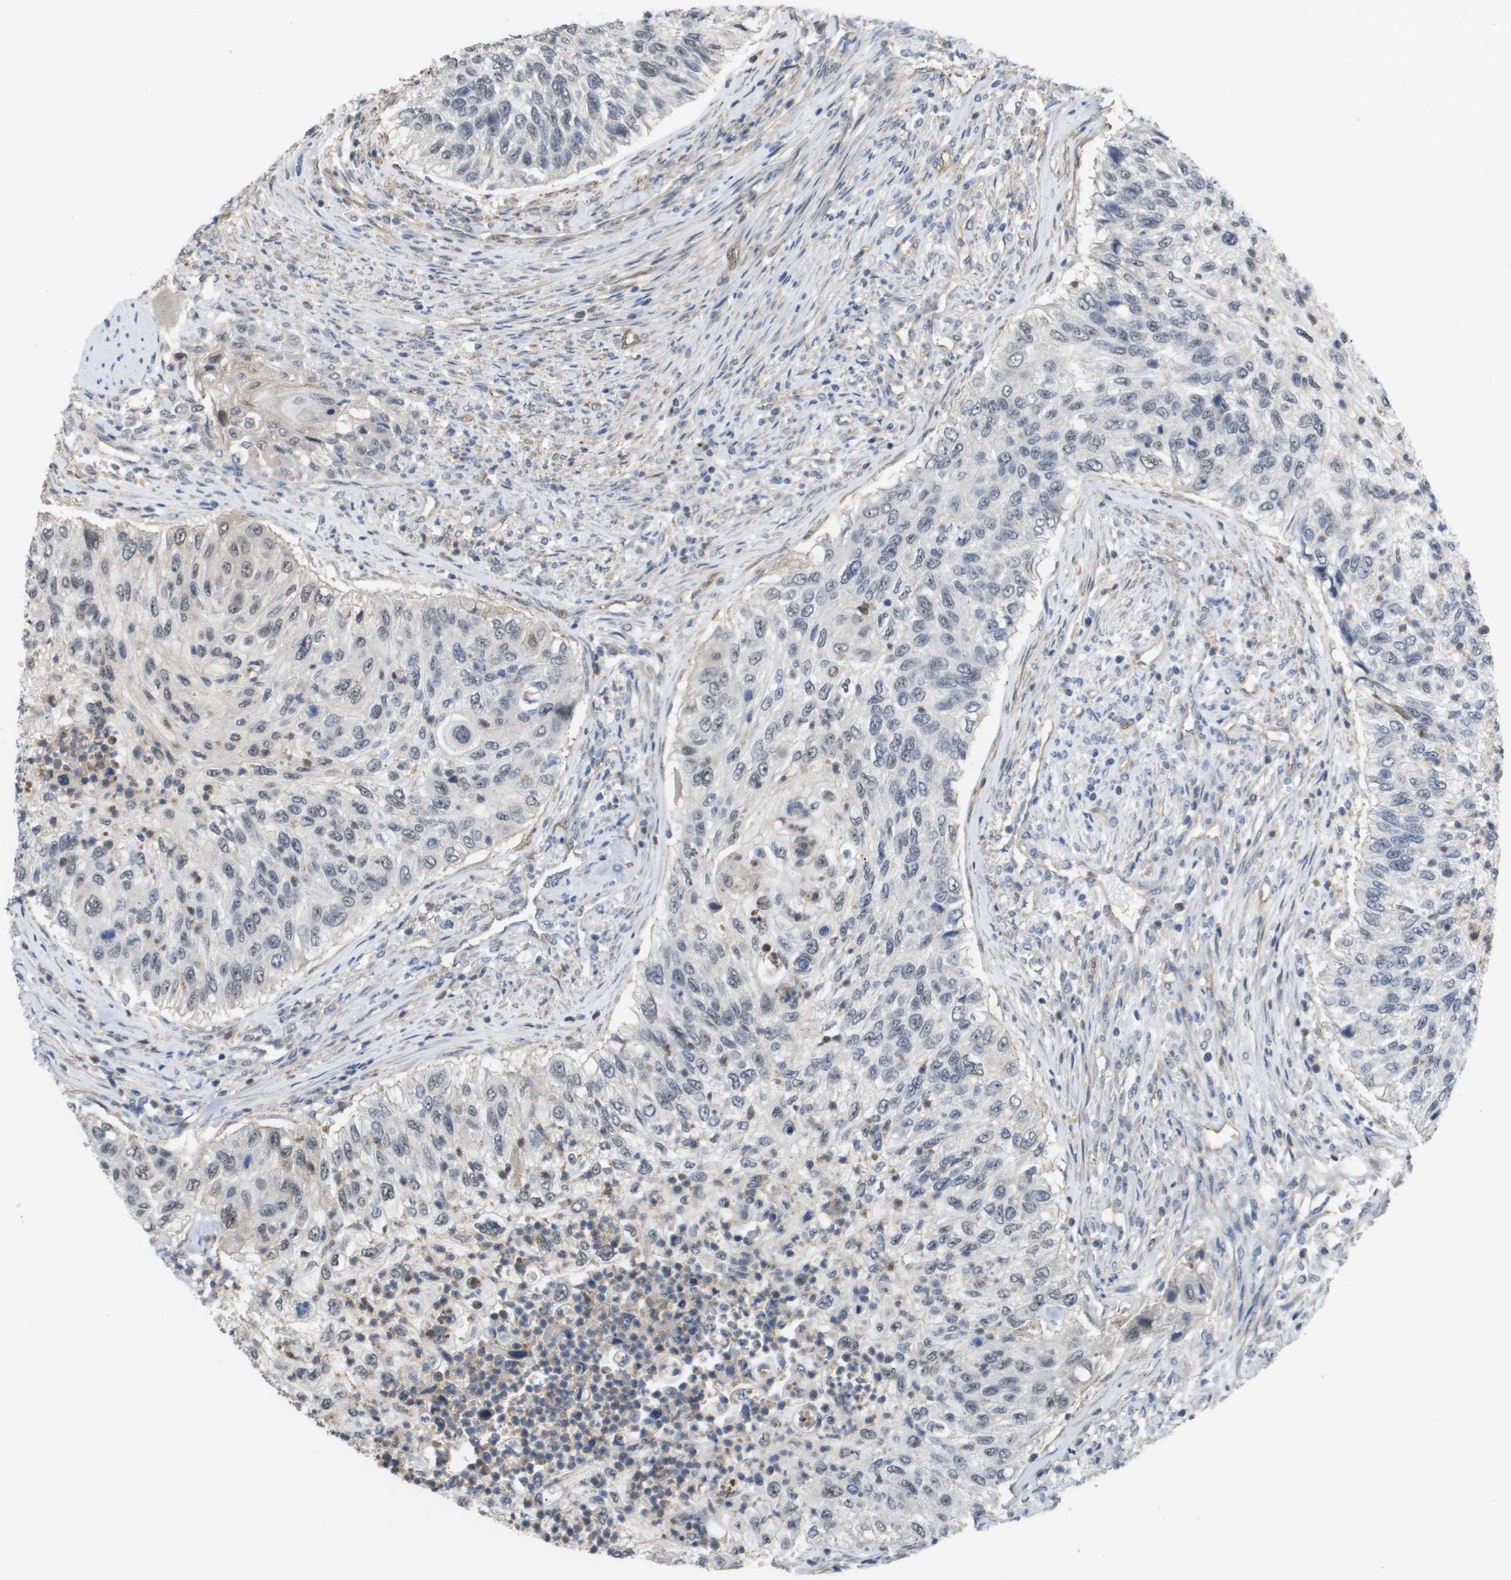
{"staining": {"intensity": "negative", "quantity": "none", "location": "none"}, "tissue": "urothelial cancer", "cell_type": "Tumor cells", "image_type": "cancer", "snomed": [{"axis": "morphology", "description": "Urothelial carcinoma, High grade"}, {"axis": "topography", "description": "Urinary bladder"}], "caption": "Image shows no protein positivity in tumor cells of high-grade urothelial carcinoma tissue. (DAB (3,3'-diaminobenzidine) immunohistochemistry (IHC) with hematoxylin counter stain).", "gene": "RNF112", "patient": {"sex": "female", "age": 60}}